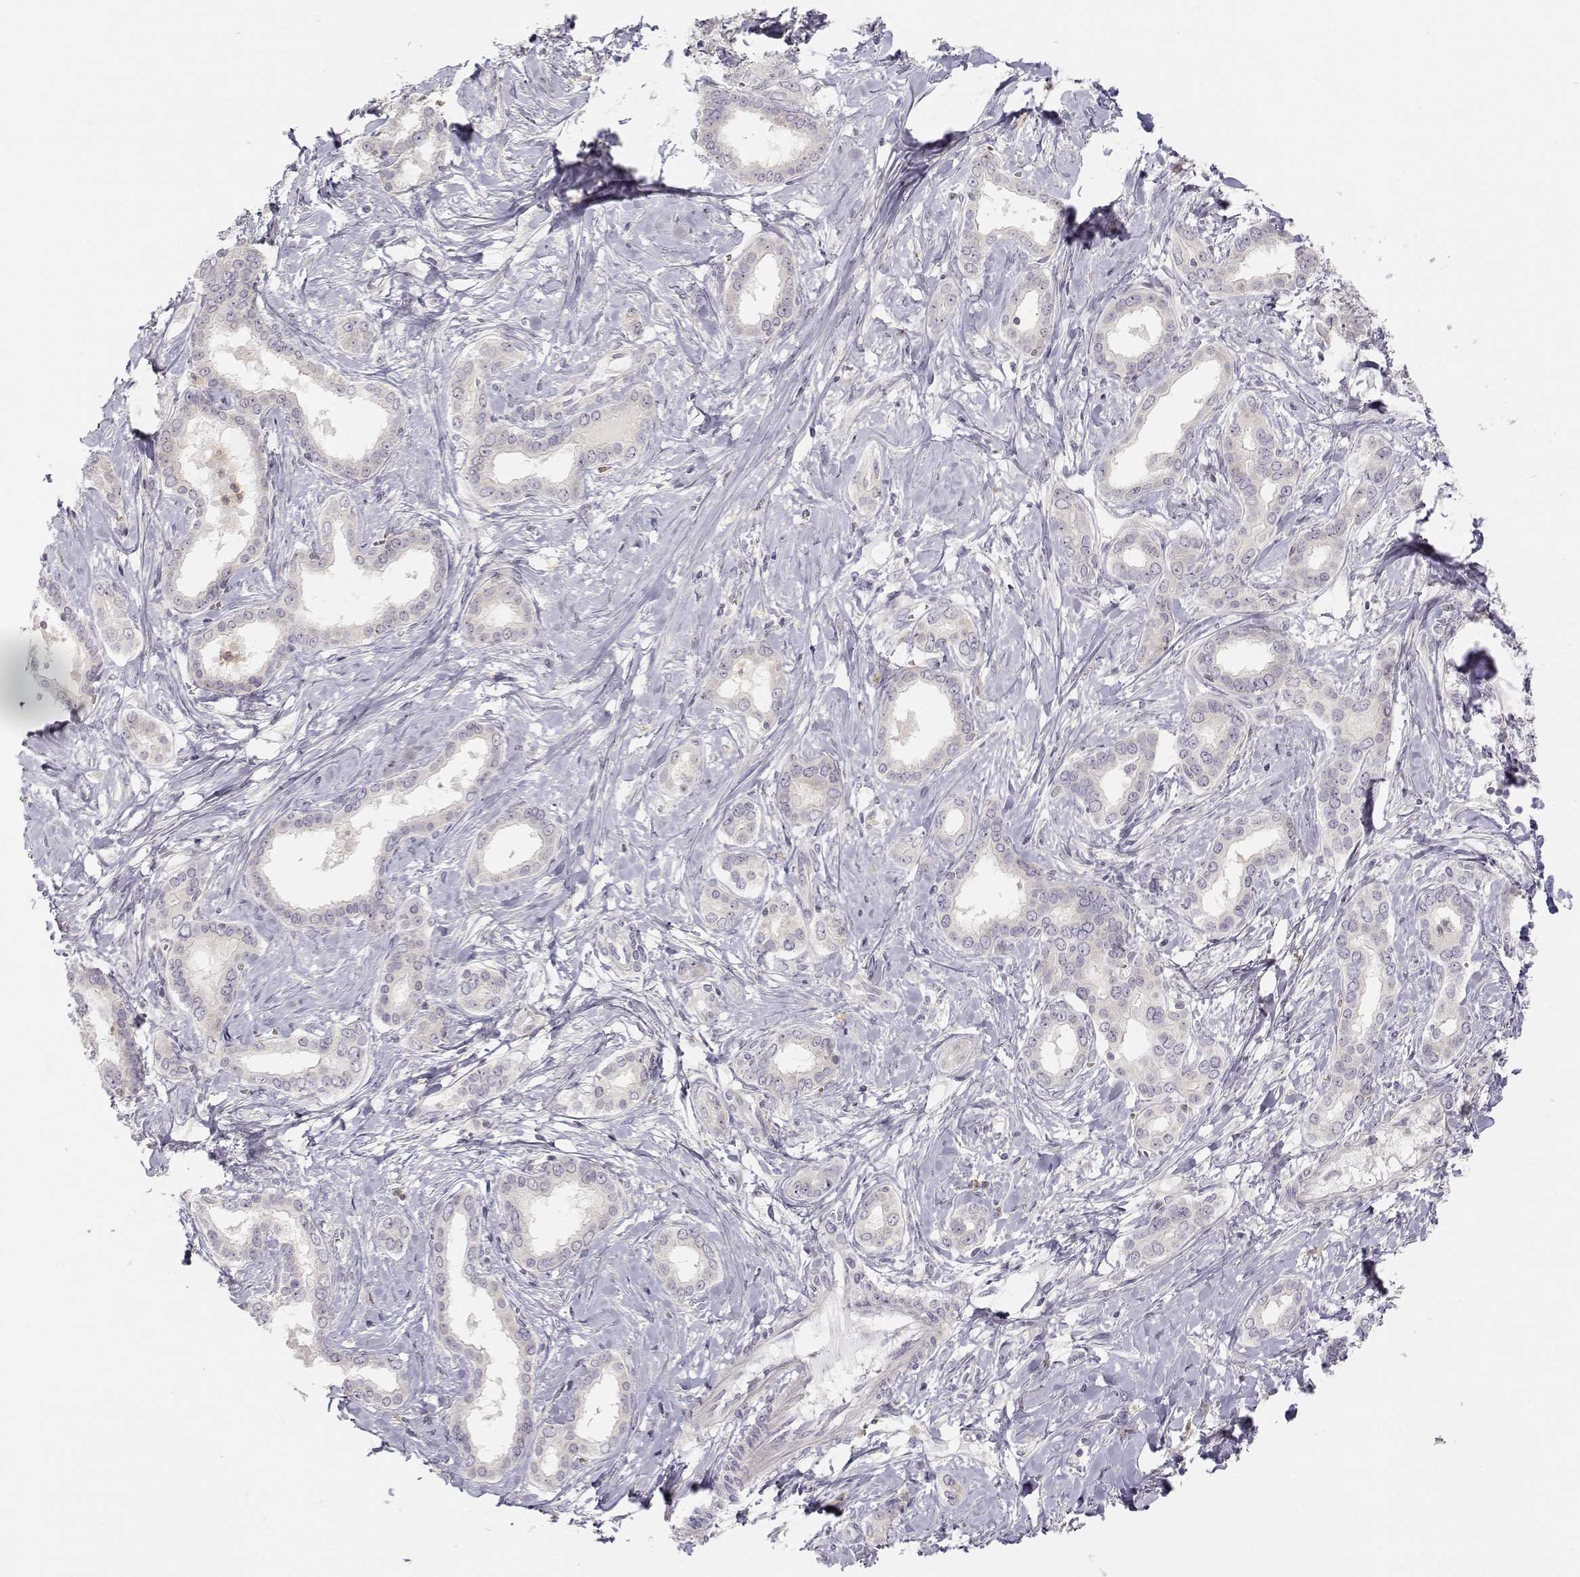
{"staining": {"intensity": "negative", "quantity": "none", "location": "none"}, "tissue": "liver cancer", "cell_type": "Tumor cells", "image_type": "cancer", "snomed": [{"axis": "morphology", "description": "Cholangiocarcinoma"}, {"axis": "topography", "description": "Liver"}], "caption": "The micrograph reveals no significant positivity in tumor cells of liver cholangiocarcinoma. (DAB immunohistochemistry (IHC) with hematoxylin counter stain).", "gene": "GLIPR1L2", "patient": {"sex": "female", "age": 47}}